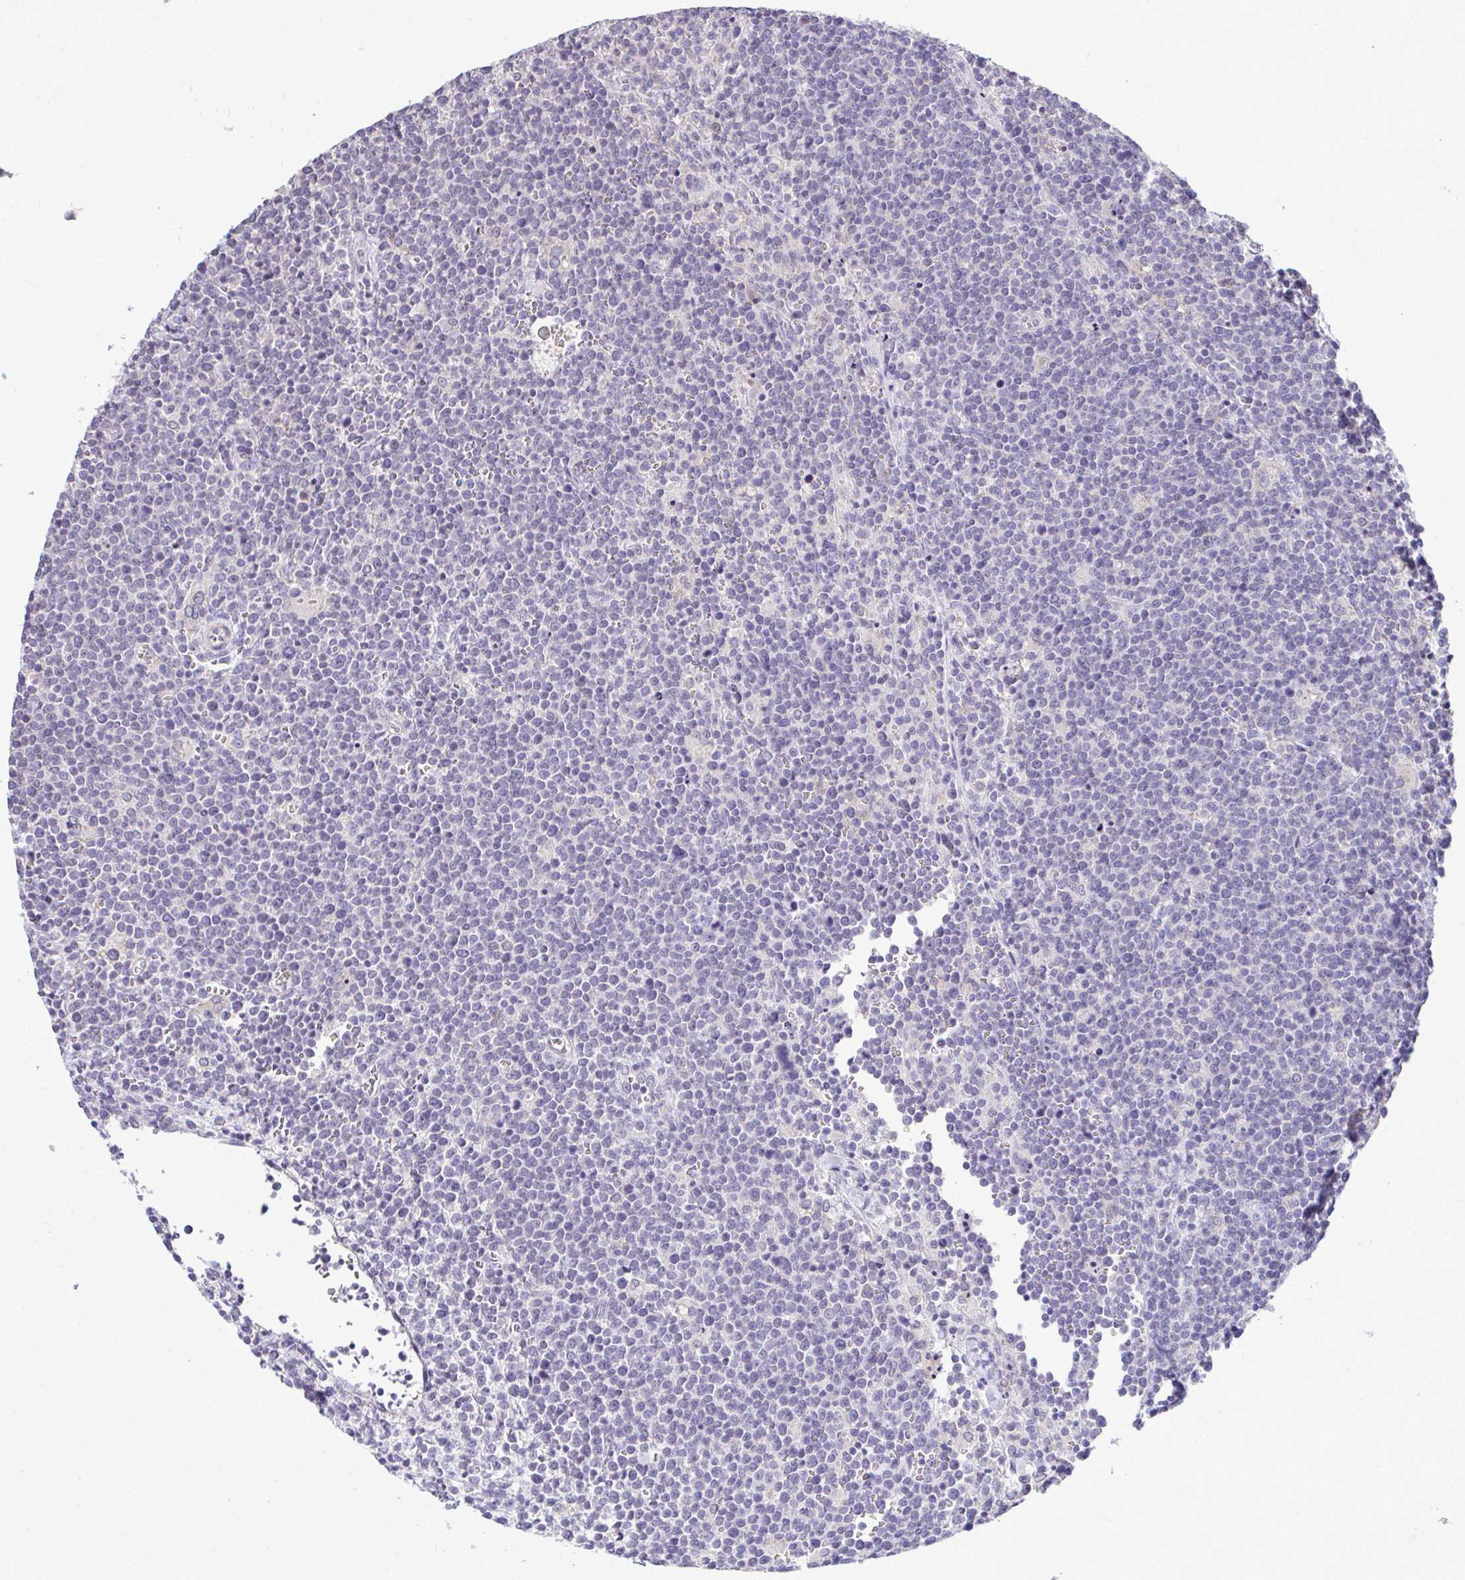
{"staining": {"intensity": "negative", "quantity": "none", "location": "none"}, "tissue": "lymphoma", "cell_type": "Tumor cells", "image_type": "cancer", "snomed": [{"axis": "morphology", "description": "Malignant lymphoma, non-Hodgkin's type, High grade"}, {"axis": "topography", "description": "Lymph node"}], "caption": "Tumor cells show no significant protein positivity in lymphoma. (IHC, brightfield microscopy, high magnification).", "gene": "PIGK", "patient": {"sex": "male", "age": 61}}